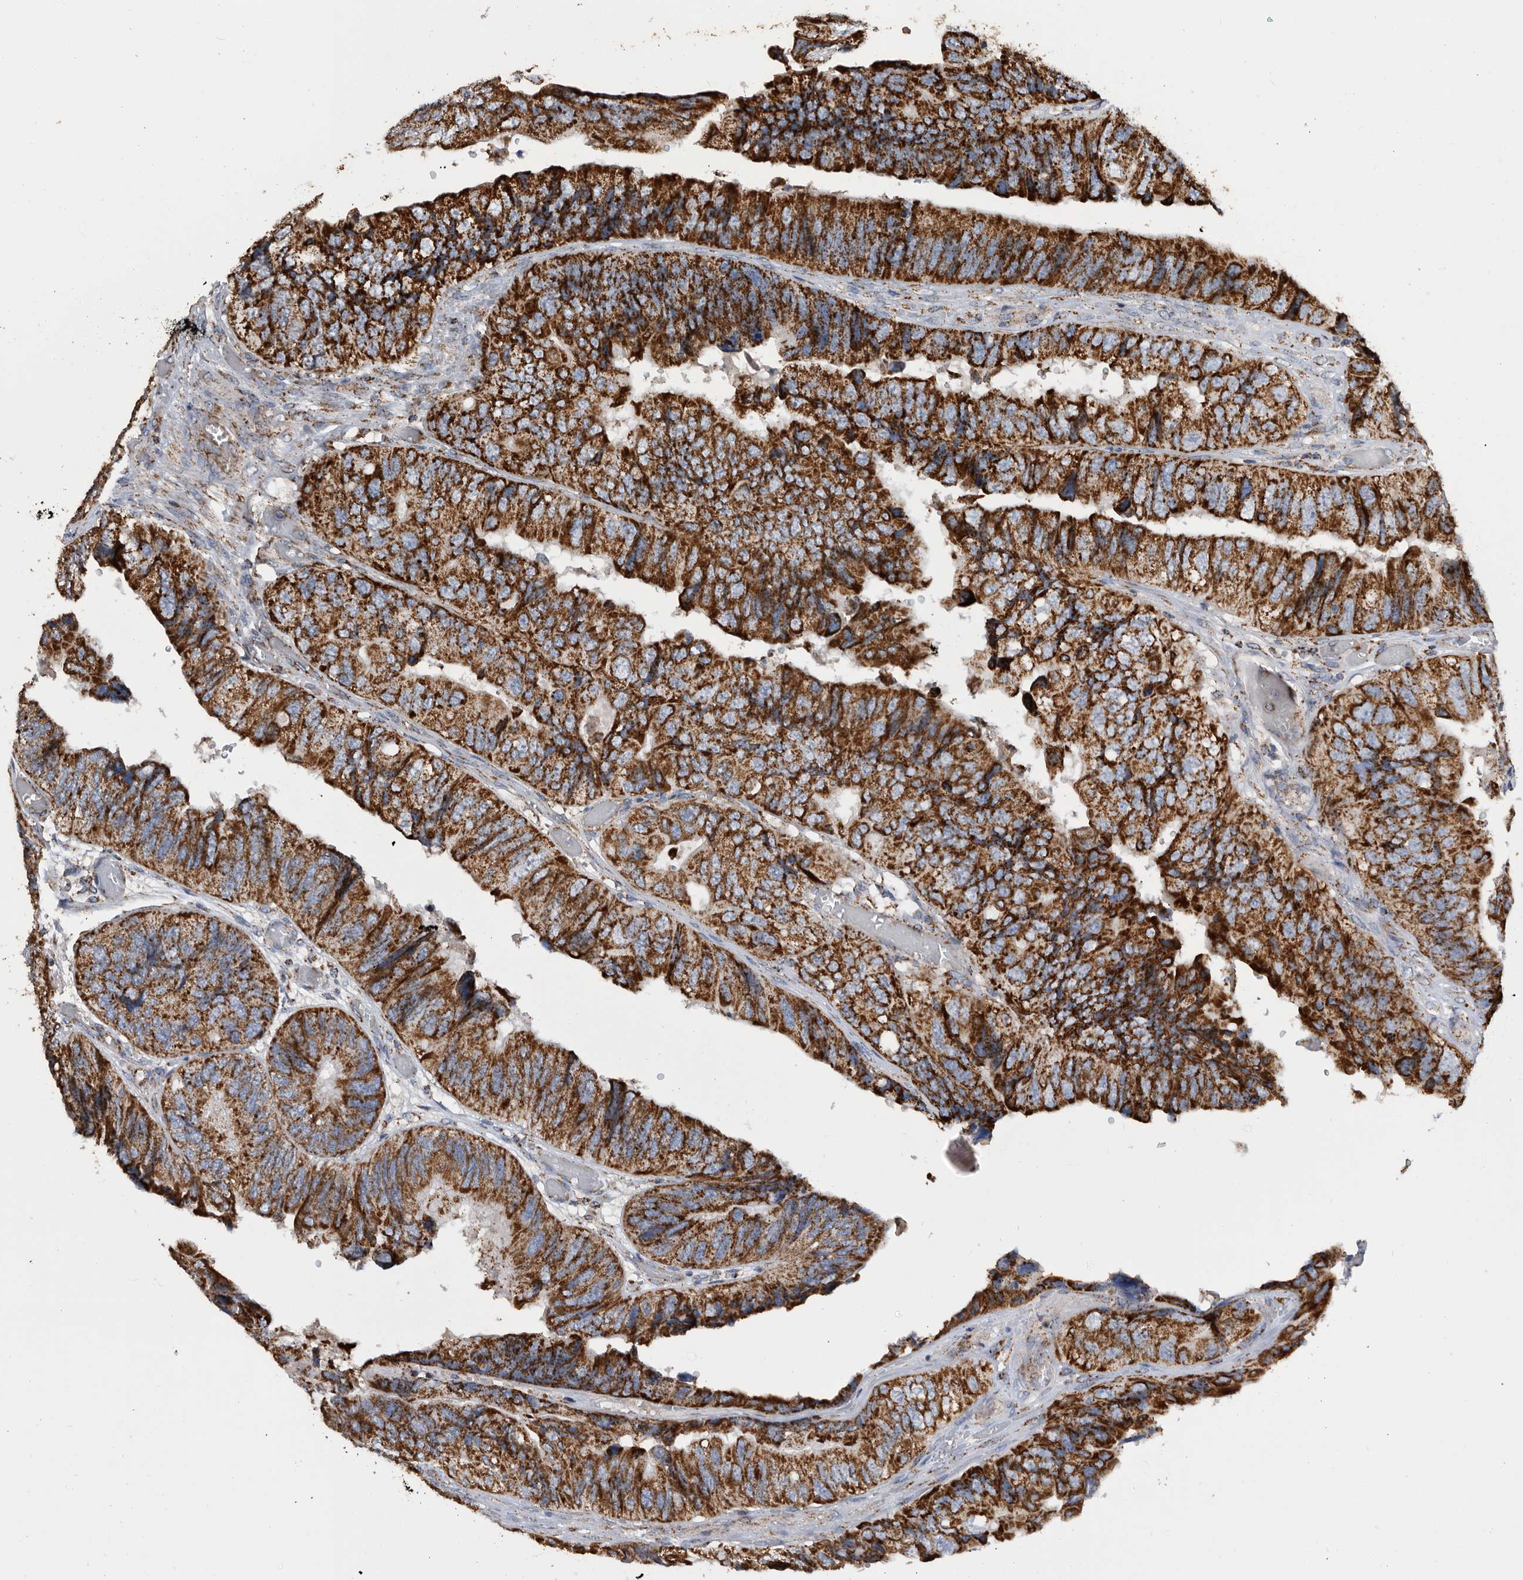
{"staining": {"intensity": "strong", "quantity": ">75%", "location": "cytoplasmic/membranous"}, "tissue": "colorectal cancer", "cell_type": "Tumor cells", "image_type": "cancer", "snomed": [{"axis": "morphology", "description": "Adenocarcinoma, NOS"}, {"axis": "topography", "description": "Rectum"}], "caption": "IHC (DAB (3,3'-diaminobenzidine)) staining of adenocarcinoma (colorectal) exhibits strong cytoplasmic/membranous protein staining in approximately >75% of tumor cells.", "gene": "WFDC1", "patient": {"sex": "male", "age": 63}}